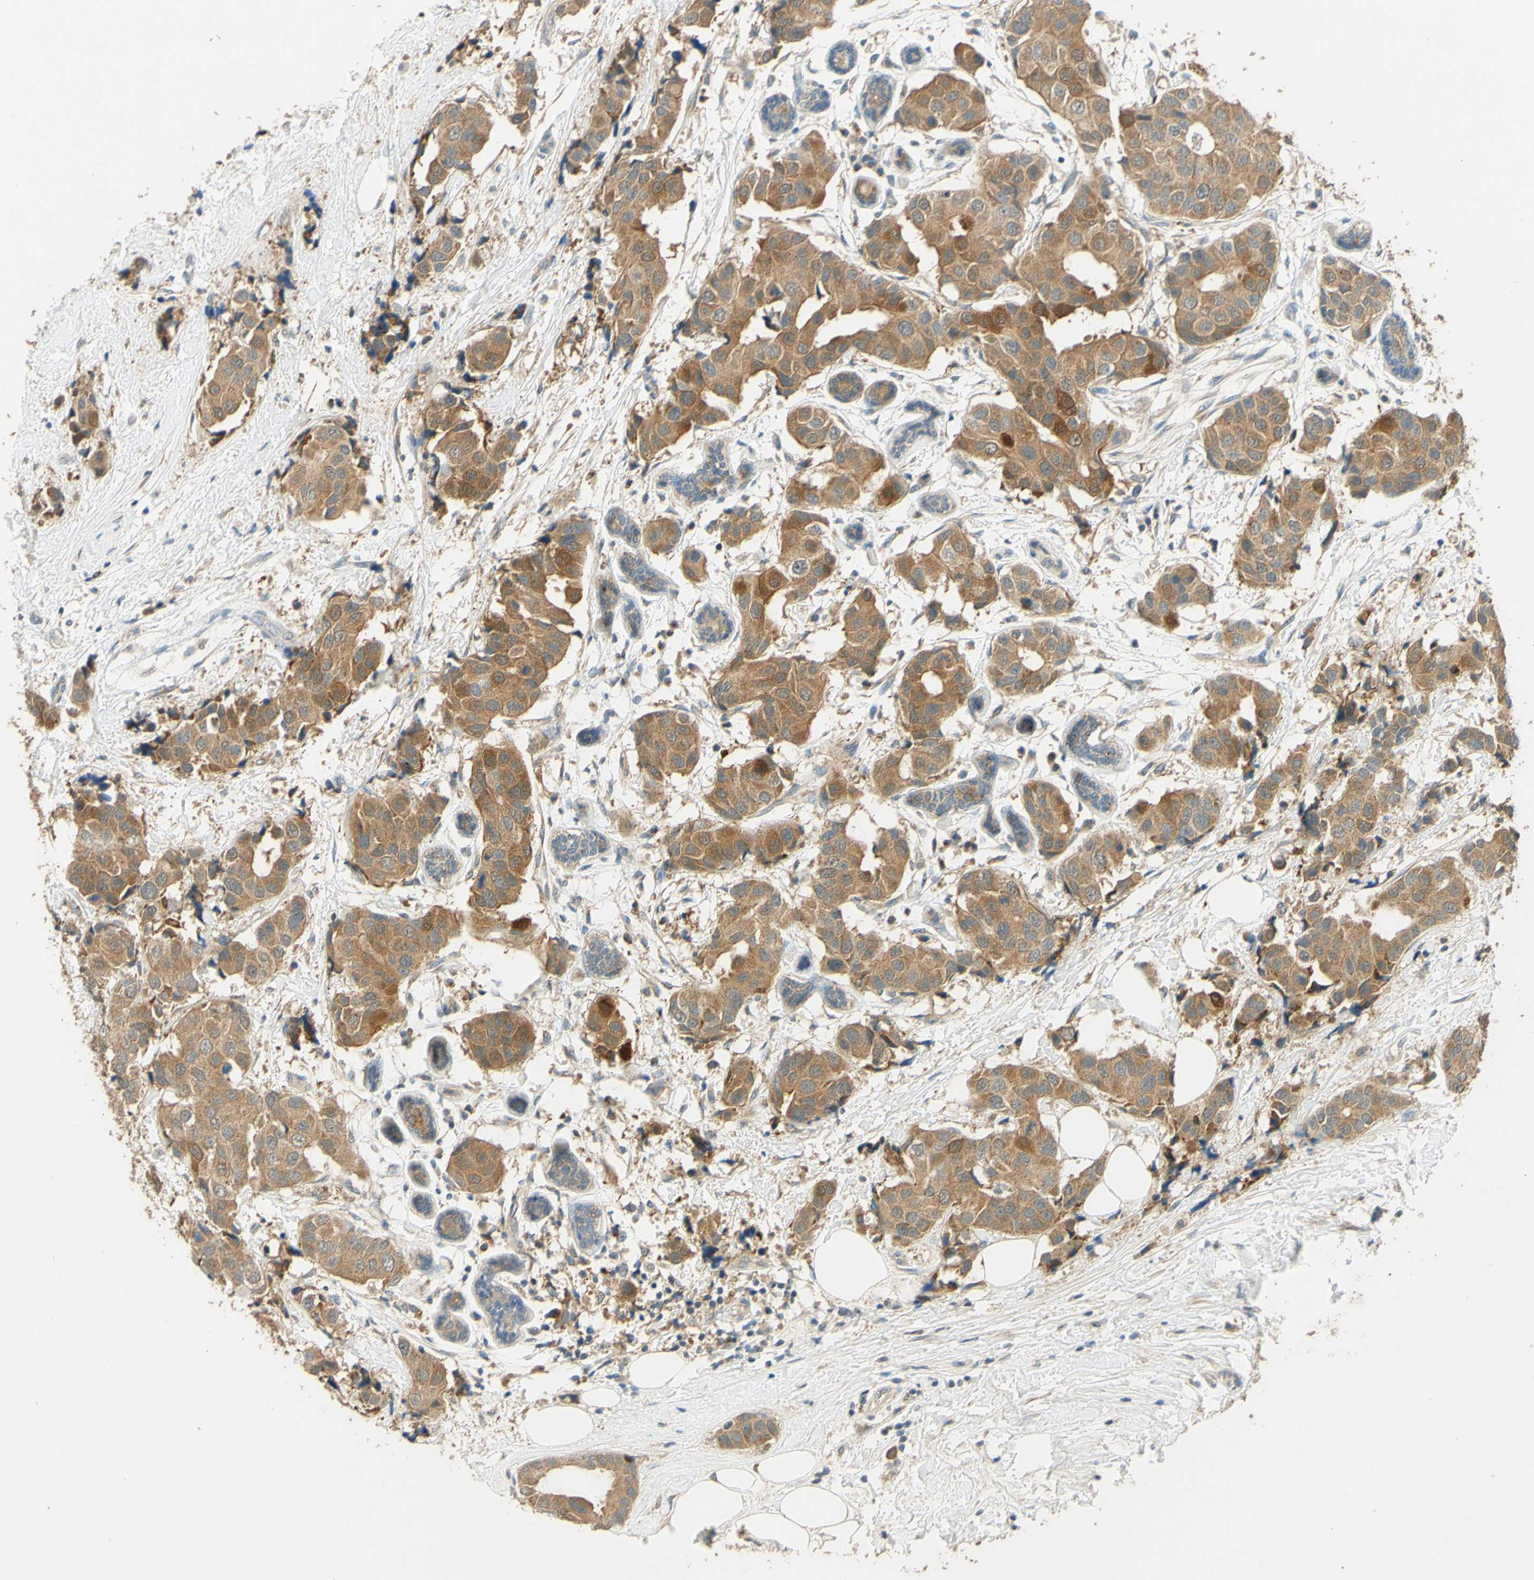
{"staining": {"intensity": "moderate", "quantity": ">75%", "location": "cytoplasmic/membranous"}, "tissue": "breast cancer", "cell_type": "Tumor cells", "image_type": "cancer", "snomed": [{"axis": "morphology", "description": "Normal tissue, NOS"}, {"axis": "morphology", "description": "Duct carcinoma"}, {"axis": "topography", "description": "Breast"}], "caption": "Protein expression analysis of human breast infiltrating ductal carcinoma reveals moderate cytoplasmic/membranous staining in approximately >75% of tumor cells. (DAB IHC with brightfield microscopy, high magnification).", "gene": "ENTREP2", "patient": {"sex": "female", "age": 39}}